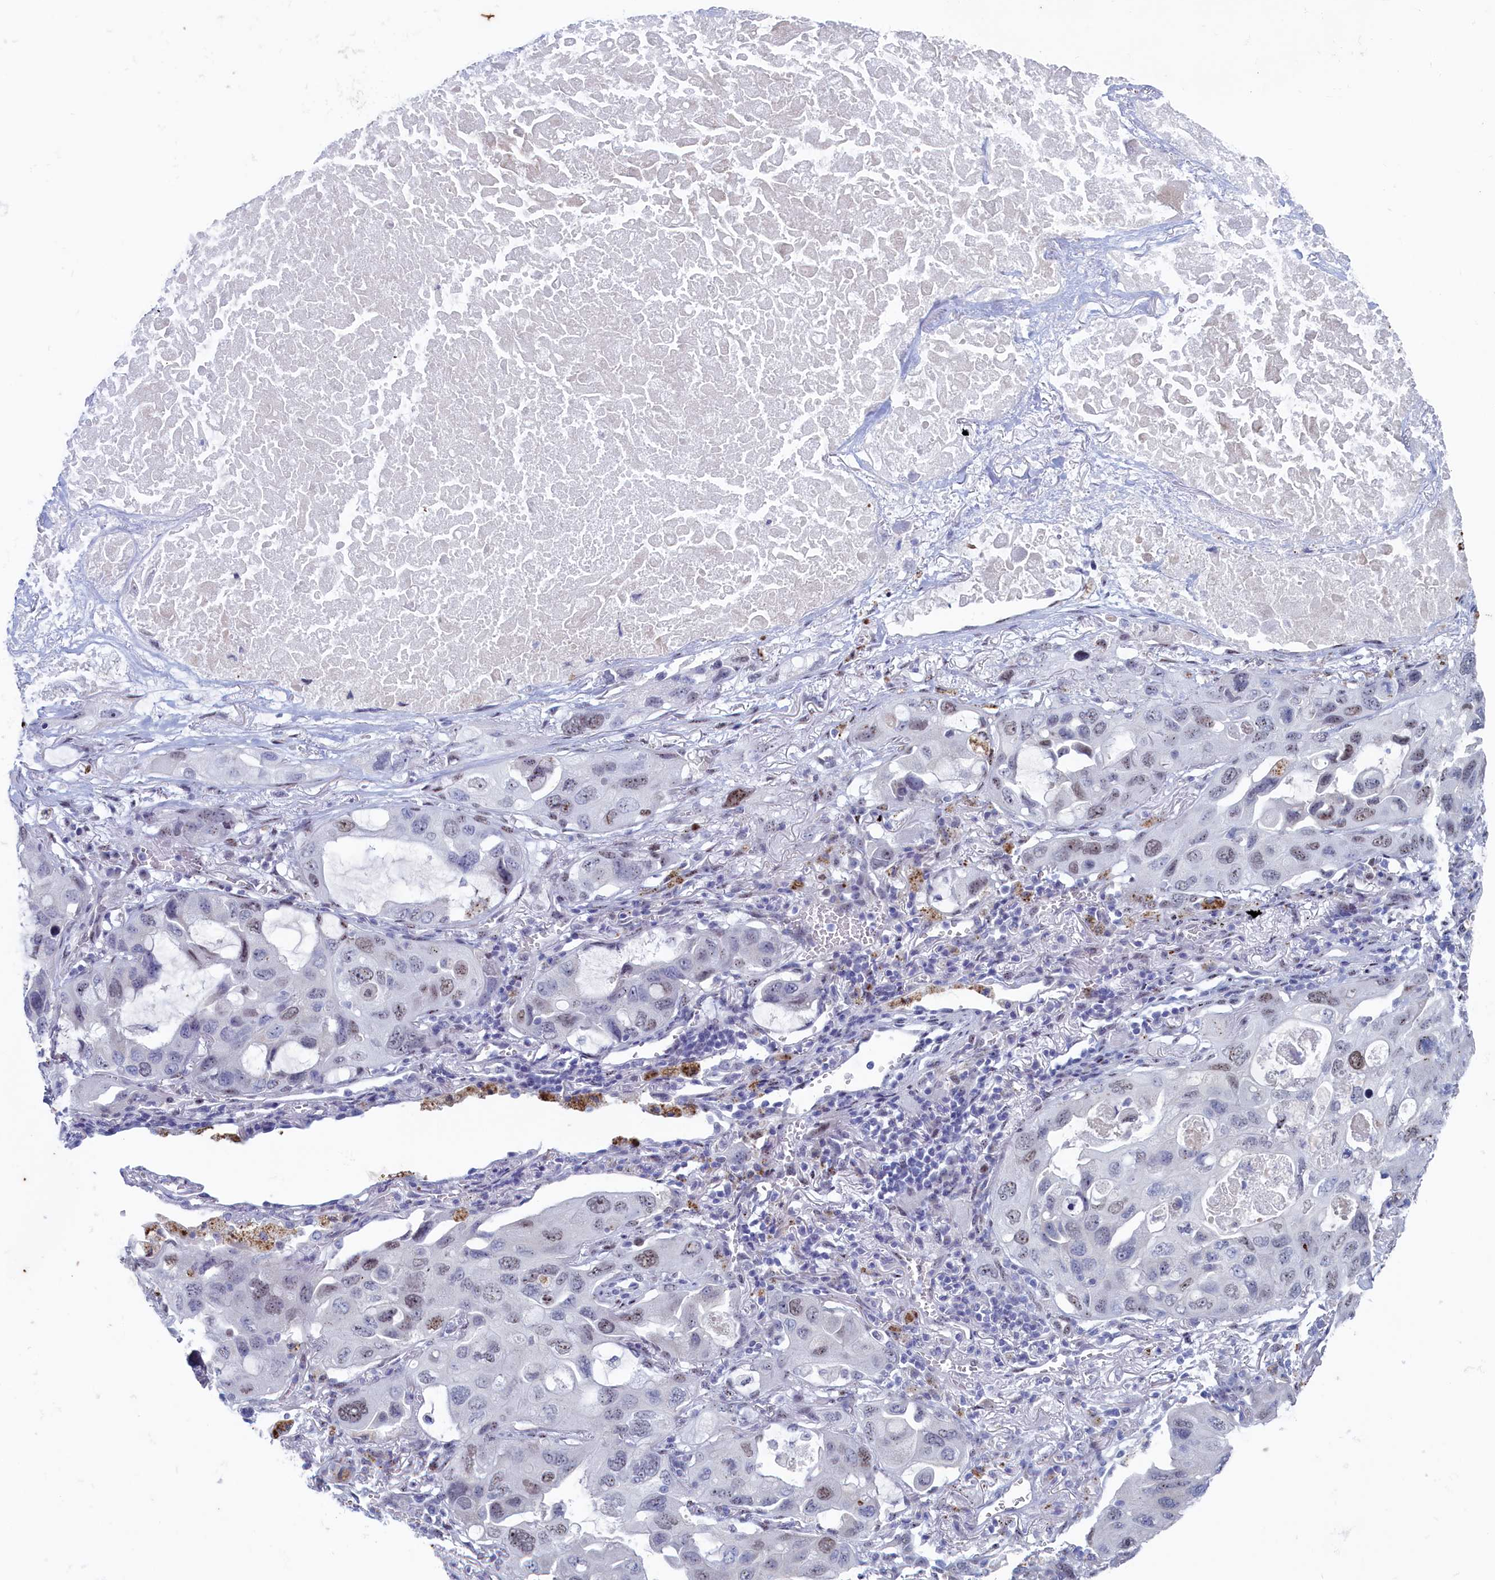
{"staining": {"intensity": "weak", "quantity": "25%-75%", "location": "nuclear"}, "tissue": "lung cancer", "cell_type": "Tumor cells", "image_type": "cancer", "snomed": [{"axis": "morphology", "description": "Squamous cell carcinoma, NOS"}, {"axis": "topography", "description": "Lung"}], "caption": "IHC micrograph of neoplastic tissue: lung cancer stained using immunohistochemistry demonstrates low levels of weak protein expression localized specifically in the nuclear of tumor cells, appearing as a nuclear brown color.", "gene": "WDR76", "patient": {"sex": "female", "age": 73}}